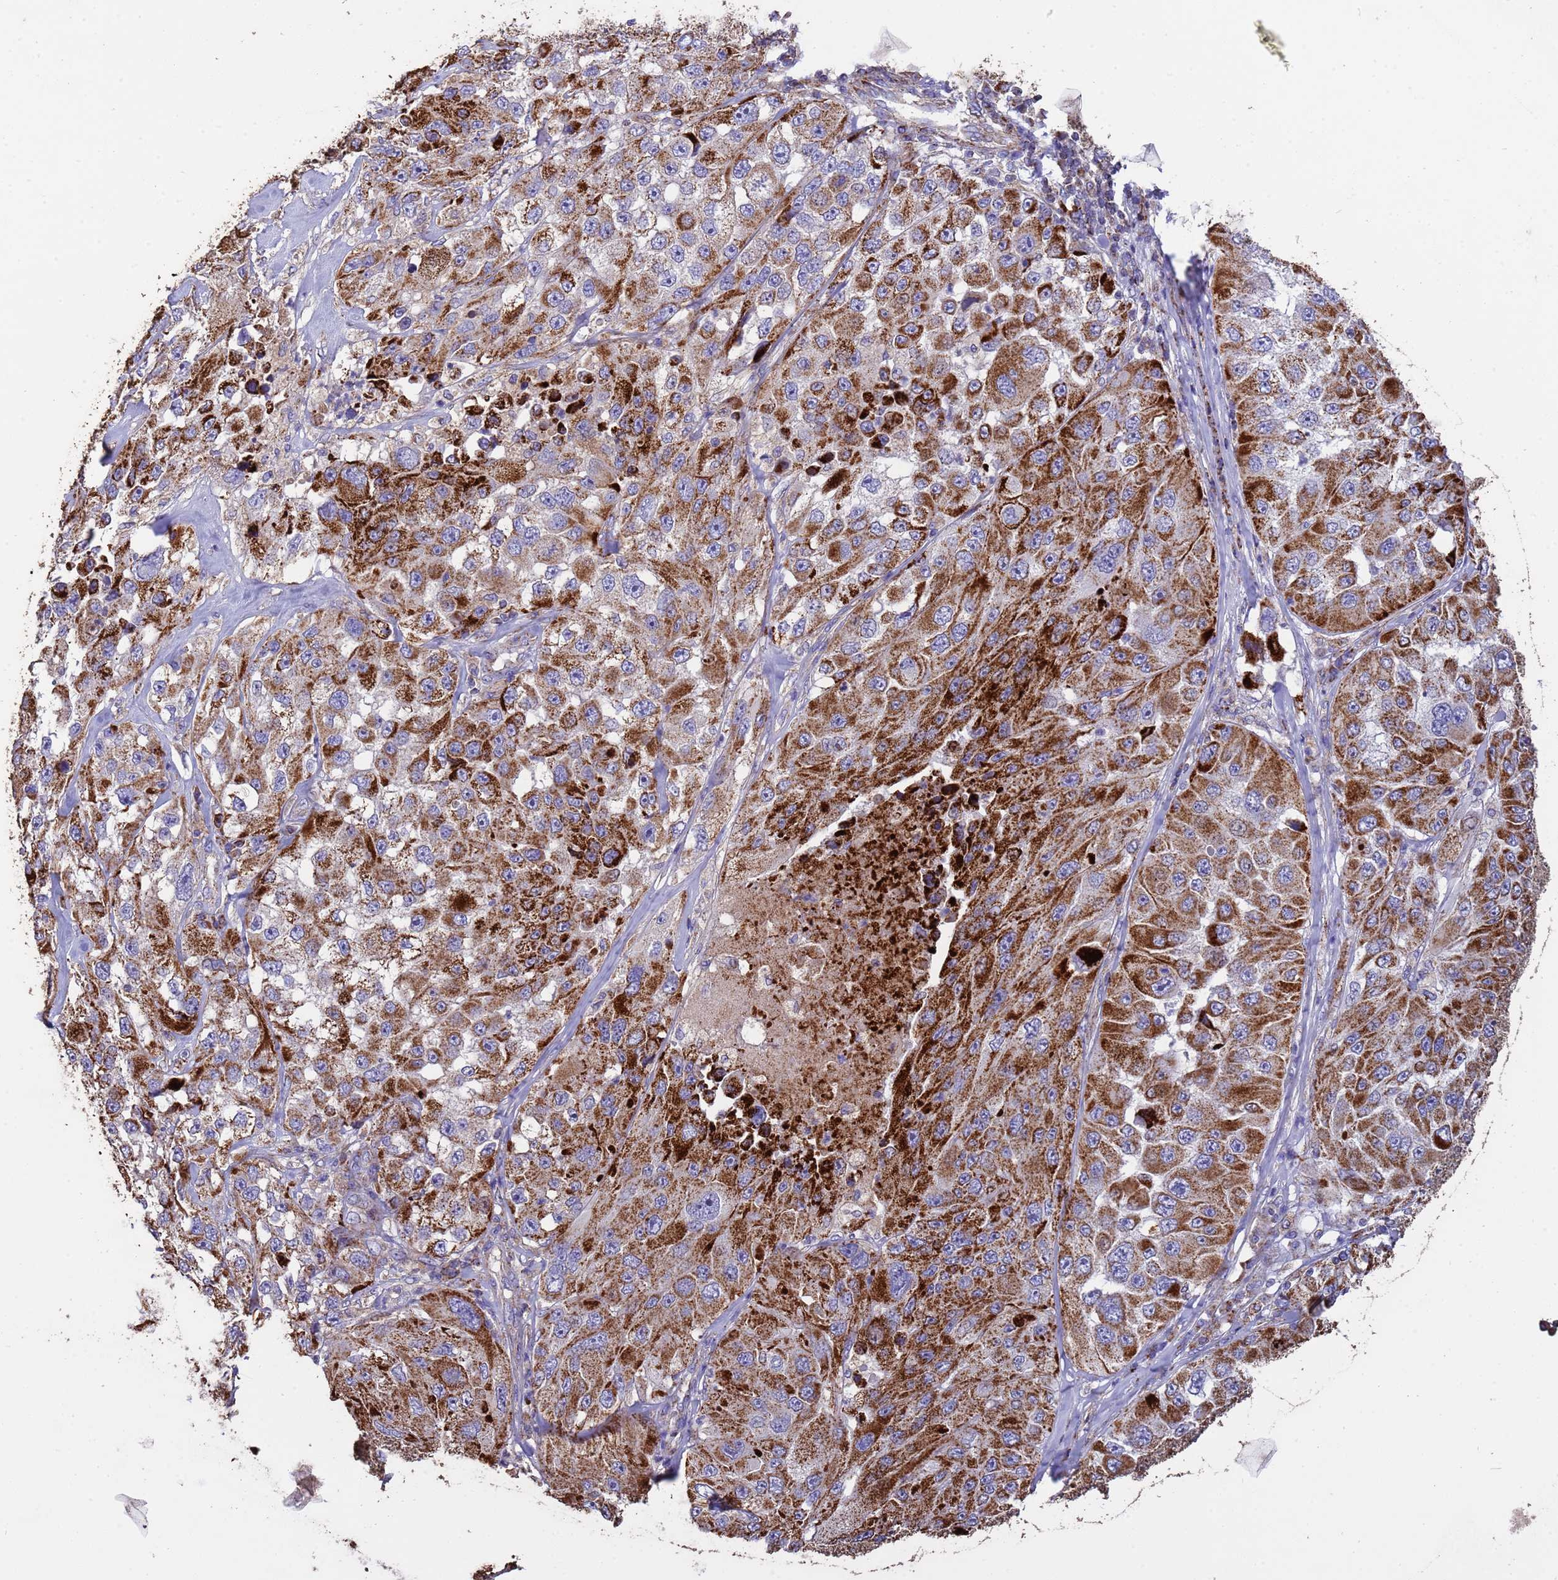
{"staining": {"intensity": "strong", "quantity": ">75%", "location": "cytoplasmic/membranous"}, "tissue": "melanoma", "cell_type": "Tumor cells", "image_type": "cancer", "snomed": [{"axis": "morphology", "description": "Malignant melanoma, Metastatic site"}, {"axis": "topography", "description": "Lymph node"}], "caption": "A histopathology image of malignant melanoma (metastatic site) stained for a protein displays strong cytoplasmic/membranous brown staining in tumor cells.", "gene": "ZNFX1", "patient": {"sex": "male", "age": 62}}